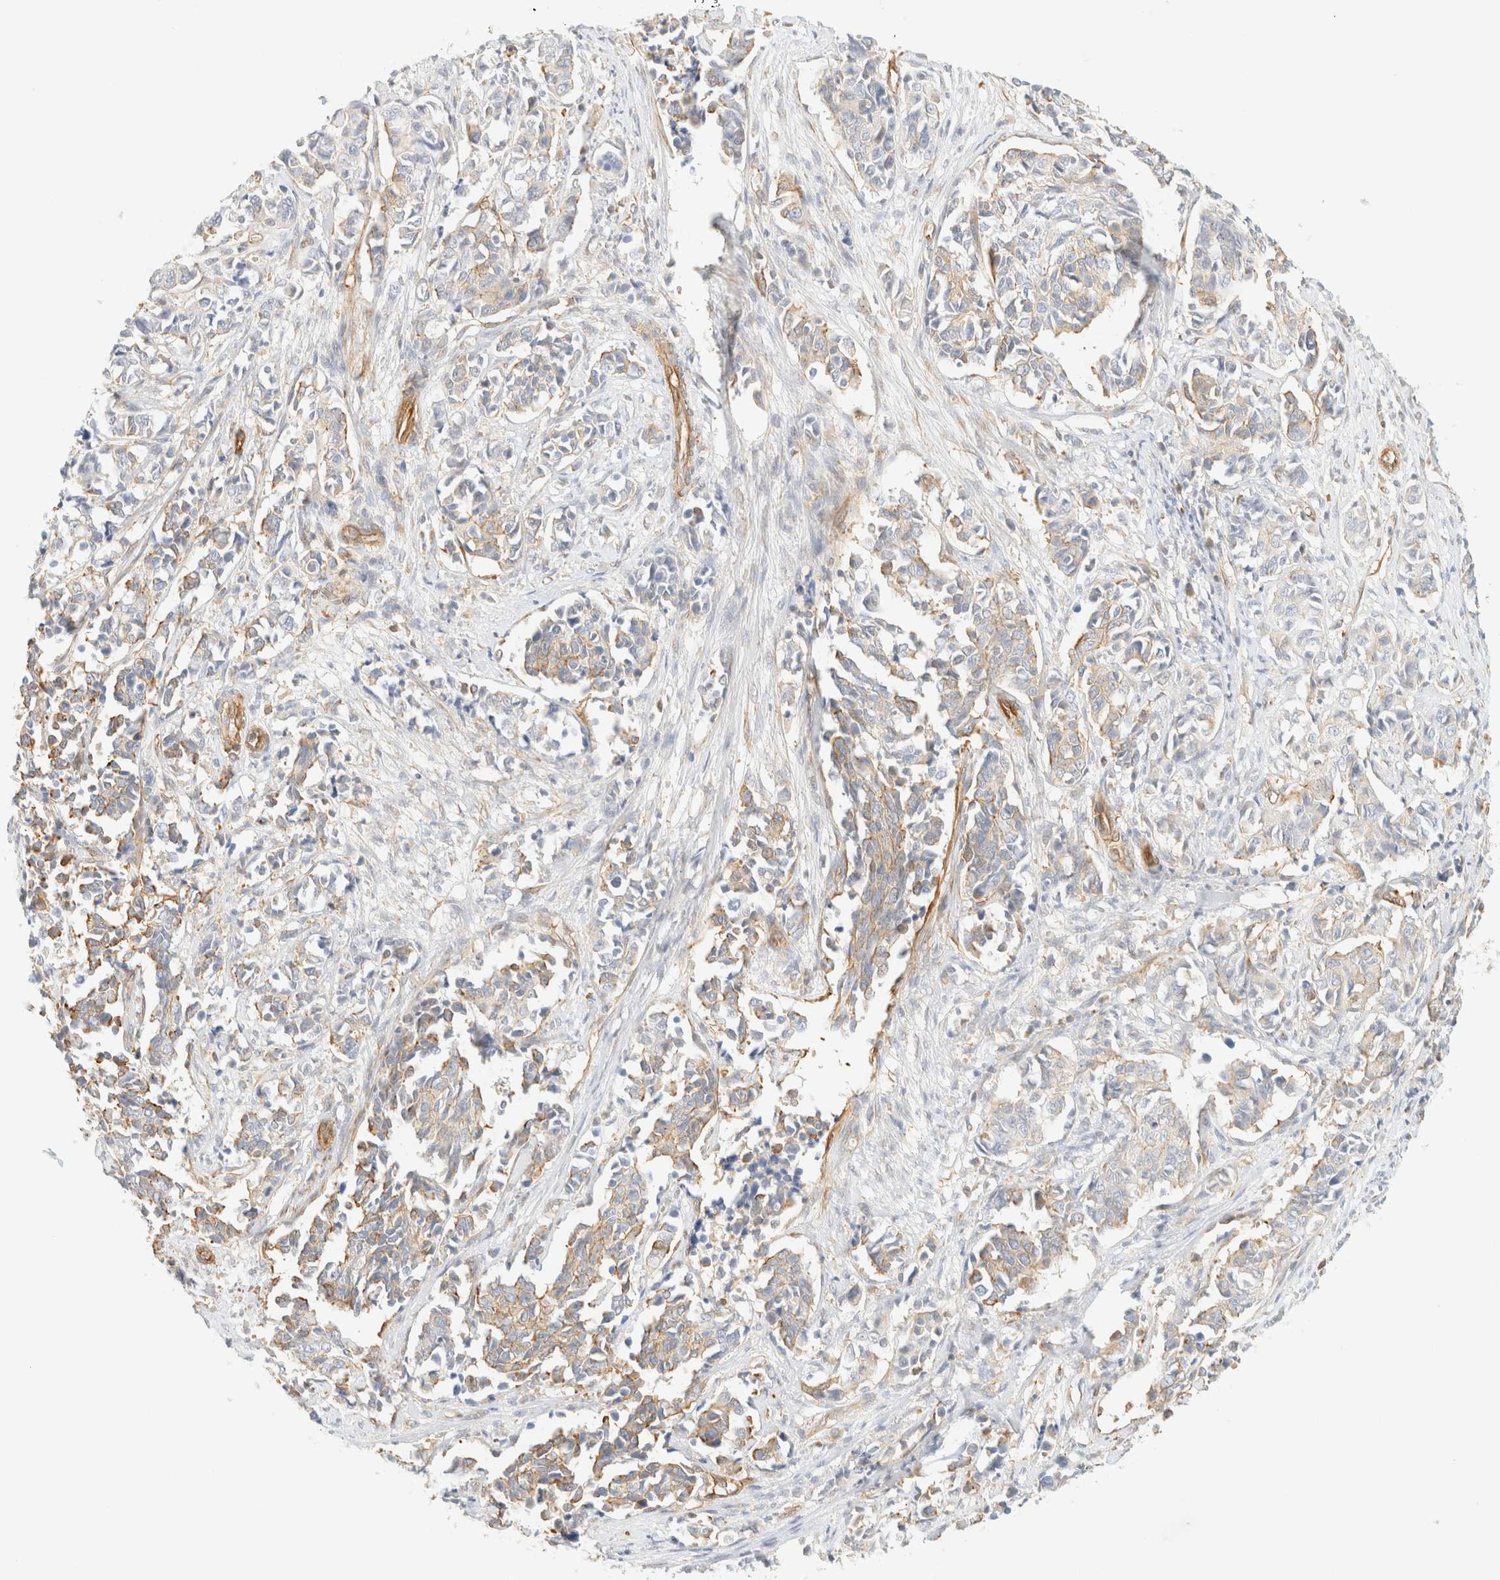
{"staining": {"intensity": "weak", "quantity": "25%-75%", "location": "cytoplasmic/membranous"}, "tissue": "cervical cancer", "cell_type": "Tumor cells", "image_type": "cancer", "snomed": [{"axis": "morphology", "description": "Normal tissue, NOS"}, {"axis": "morphology", "description": "Squamous cell carcinoma, NOS"}, {"axis": "topography", "description": "Cervix"}], "caption": "This is an image of immunohistochemistry (IHC) staining of cervical squamous cell carcinoma, which shows weak expression in the cytoplasmic/membranous of tumor cells.", "gene": "OTOP2", "patient": {"sex": "female", "age": 35}}